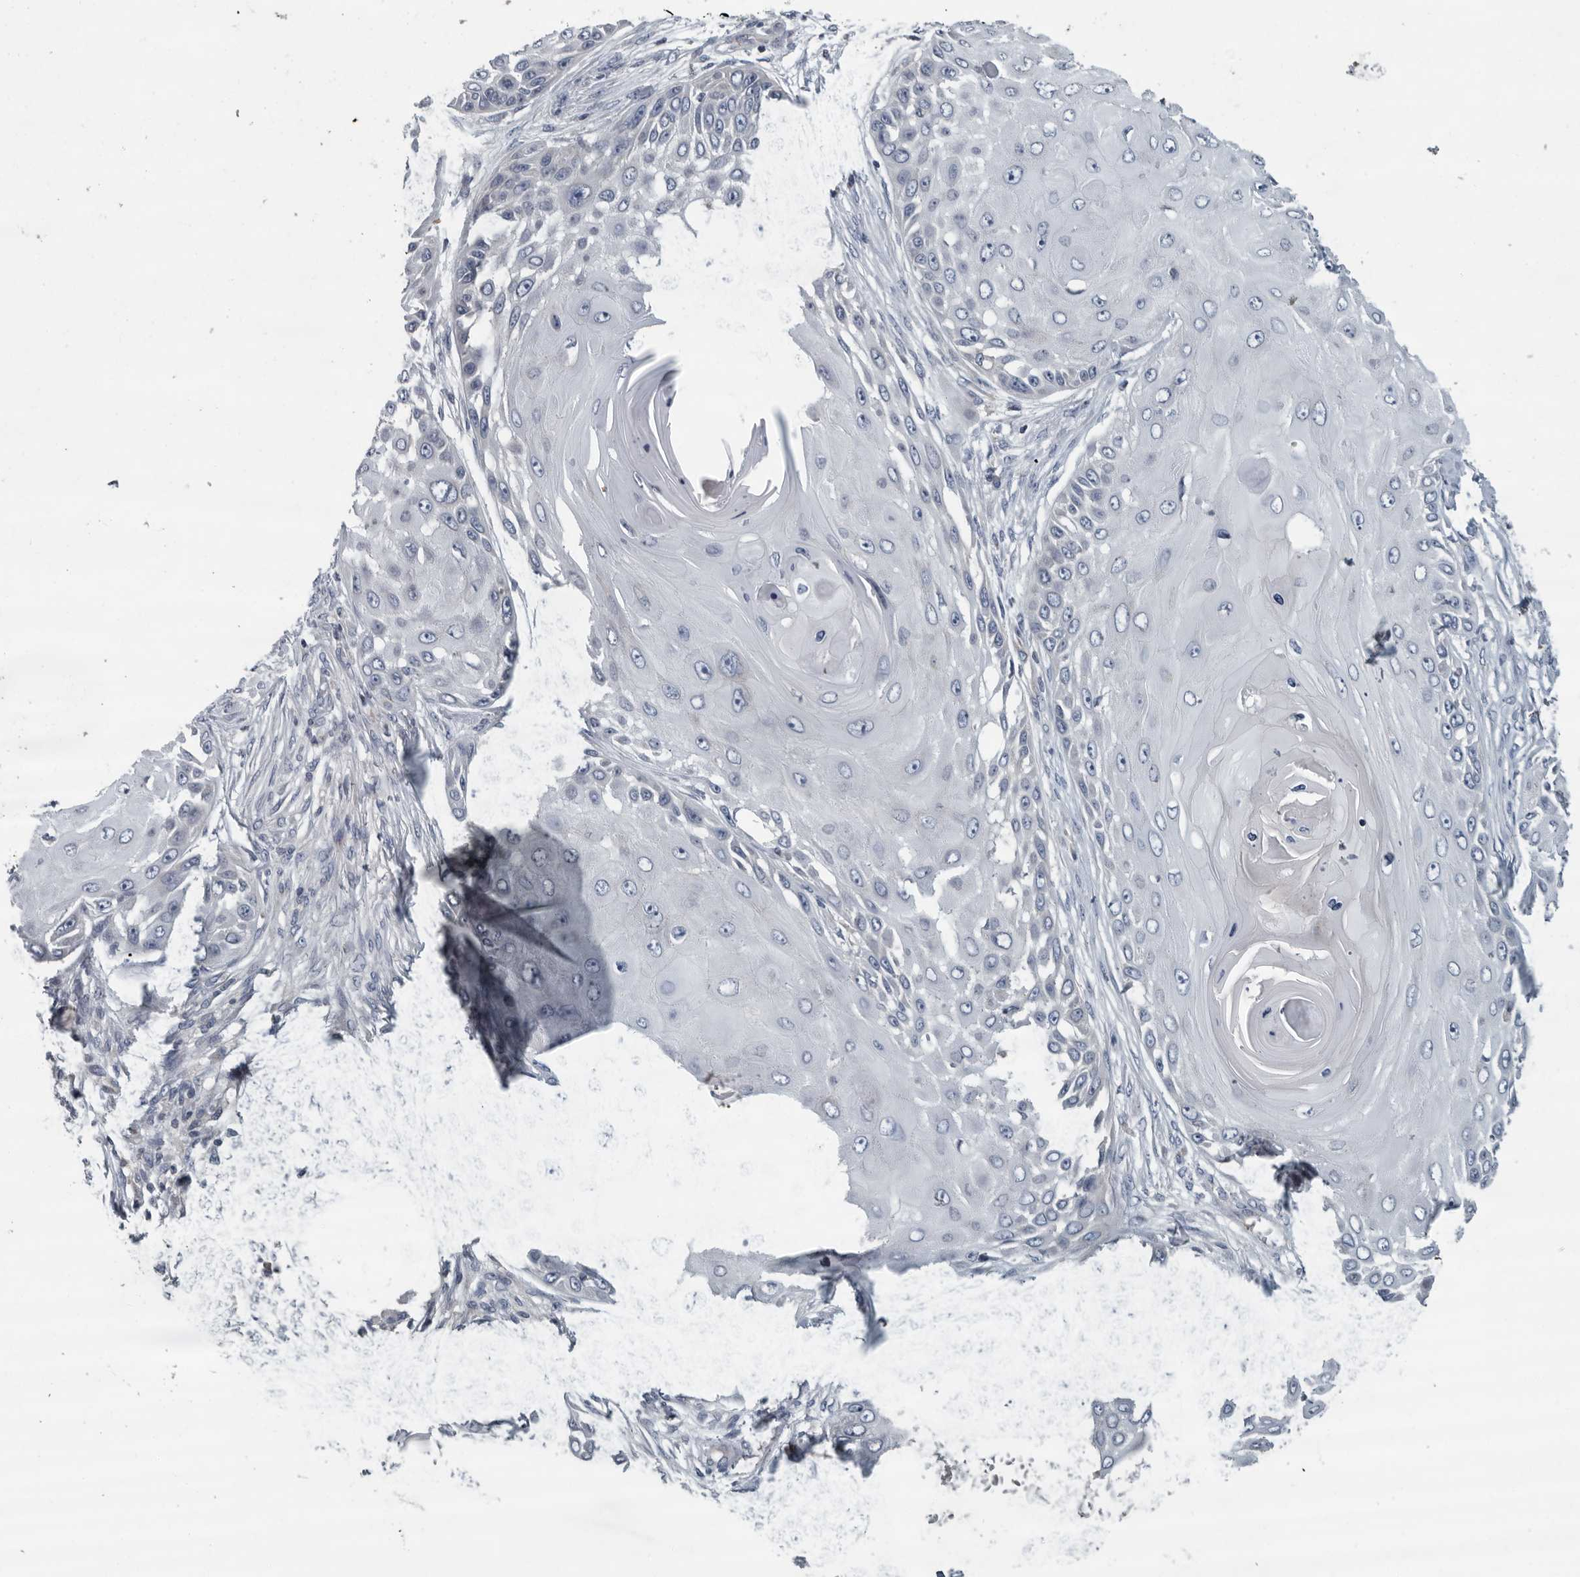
{"staining": {"intensity": "negative", "quantity": "none", "location": "none"}, "tissue": "skin cancer", "cell_type": "Tumor cells", "image_type": "cancer", "snomed": [{"axis": "morphology", "description": "Squamous cell carcinoma, NOS"}, {"axis": "topography", "description": "Skin"}], "caption": "Immunohistochemistry photomicrograph of neoplastic tissue: skin cancer stained with DAB displays no significant protein staining in tumor cells.", "gene": "MPP3", "patient": {"sex": "female", "age": 44}}